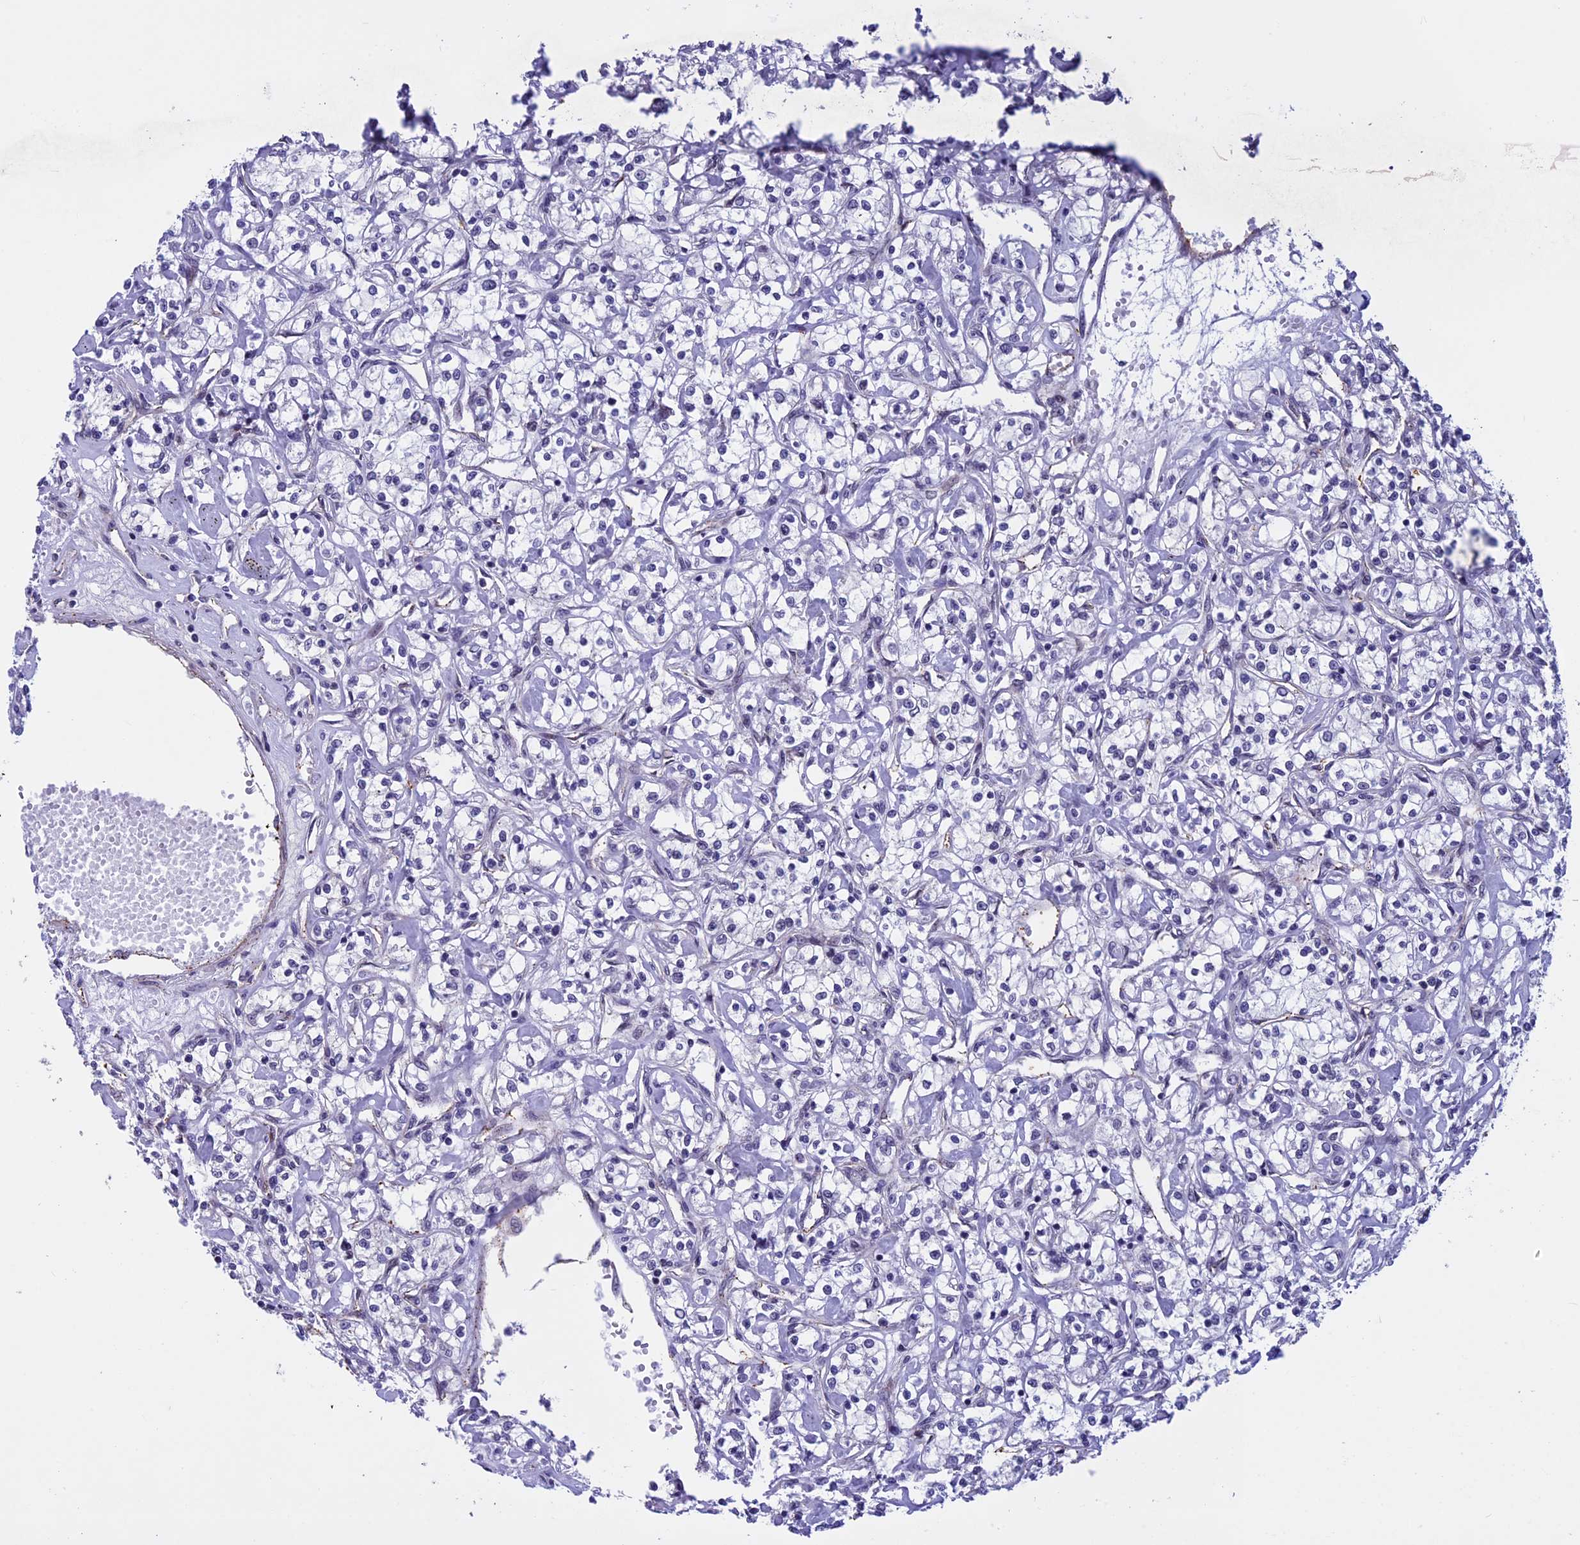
{"staining": {"intensity": "weak", "quantity": "<25%", "location": "nuclear"}, "tissue": "renal cancer", "cell_type": "Tumor cells", "image_type": "cancer", "snomed": [{"axis": "morphology", "description": "Adenocarcinoma, NOS"}, {"axis": "topography", "description": "Kidney"}], "caption": "This is an IHC photomicrograph of renal cancer (adenocarcinoma). There is no expression in tumor cells.", "gene": "NIPBL", "patient": {"sex": "female", "age": 59}}